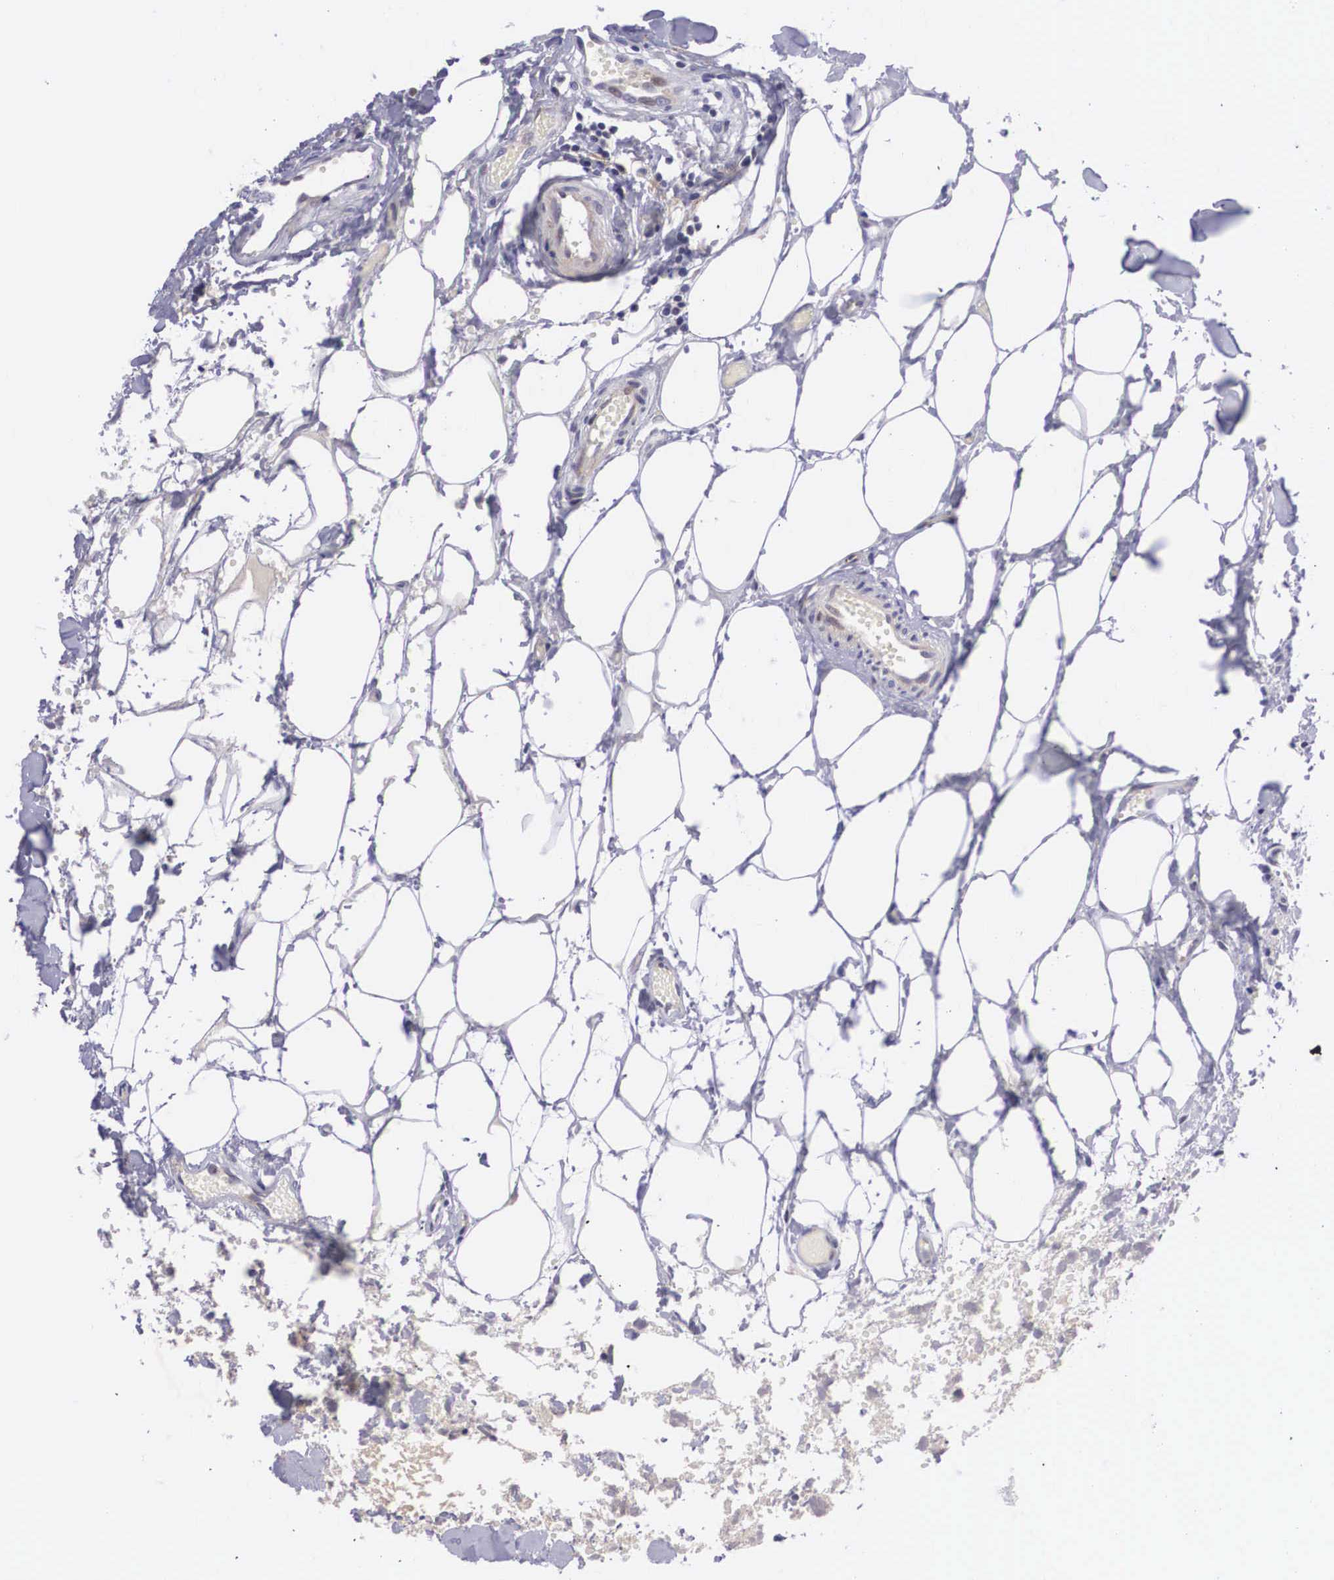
{"staining": {"intensity": "weak", "quantity": "25%-75%", "location": "cytoplasmic/membranous,nuclear"}, "tissue": "head and neck cancer", "cell_type": "Tumor cells", "image_type": "cancer", "snomed": [{"axis": "morphology", "description": "Squamous cell carcinoma, NOS"}, {"axis": "topography", "description": "Salivary gland"}, {"axis": "topography", "description": "Head-Neck"}], "caption": "Immunohistochemical staining of human head and neck cancer displays weak cytoplasmic/membranous and nuclear protein positivity in approximately 25%-75% of tumor cells.", "gene": "EMID1", "patient": {"sex": "male", "age": 70}}